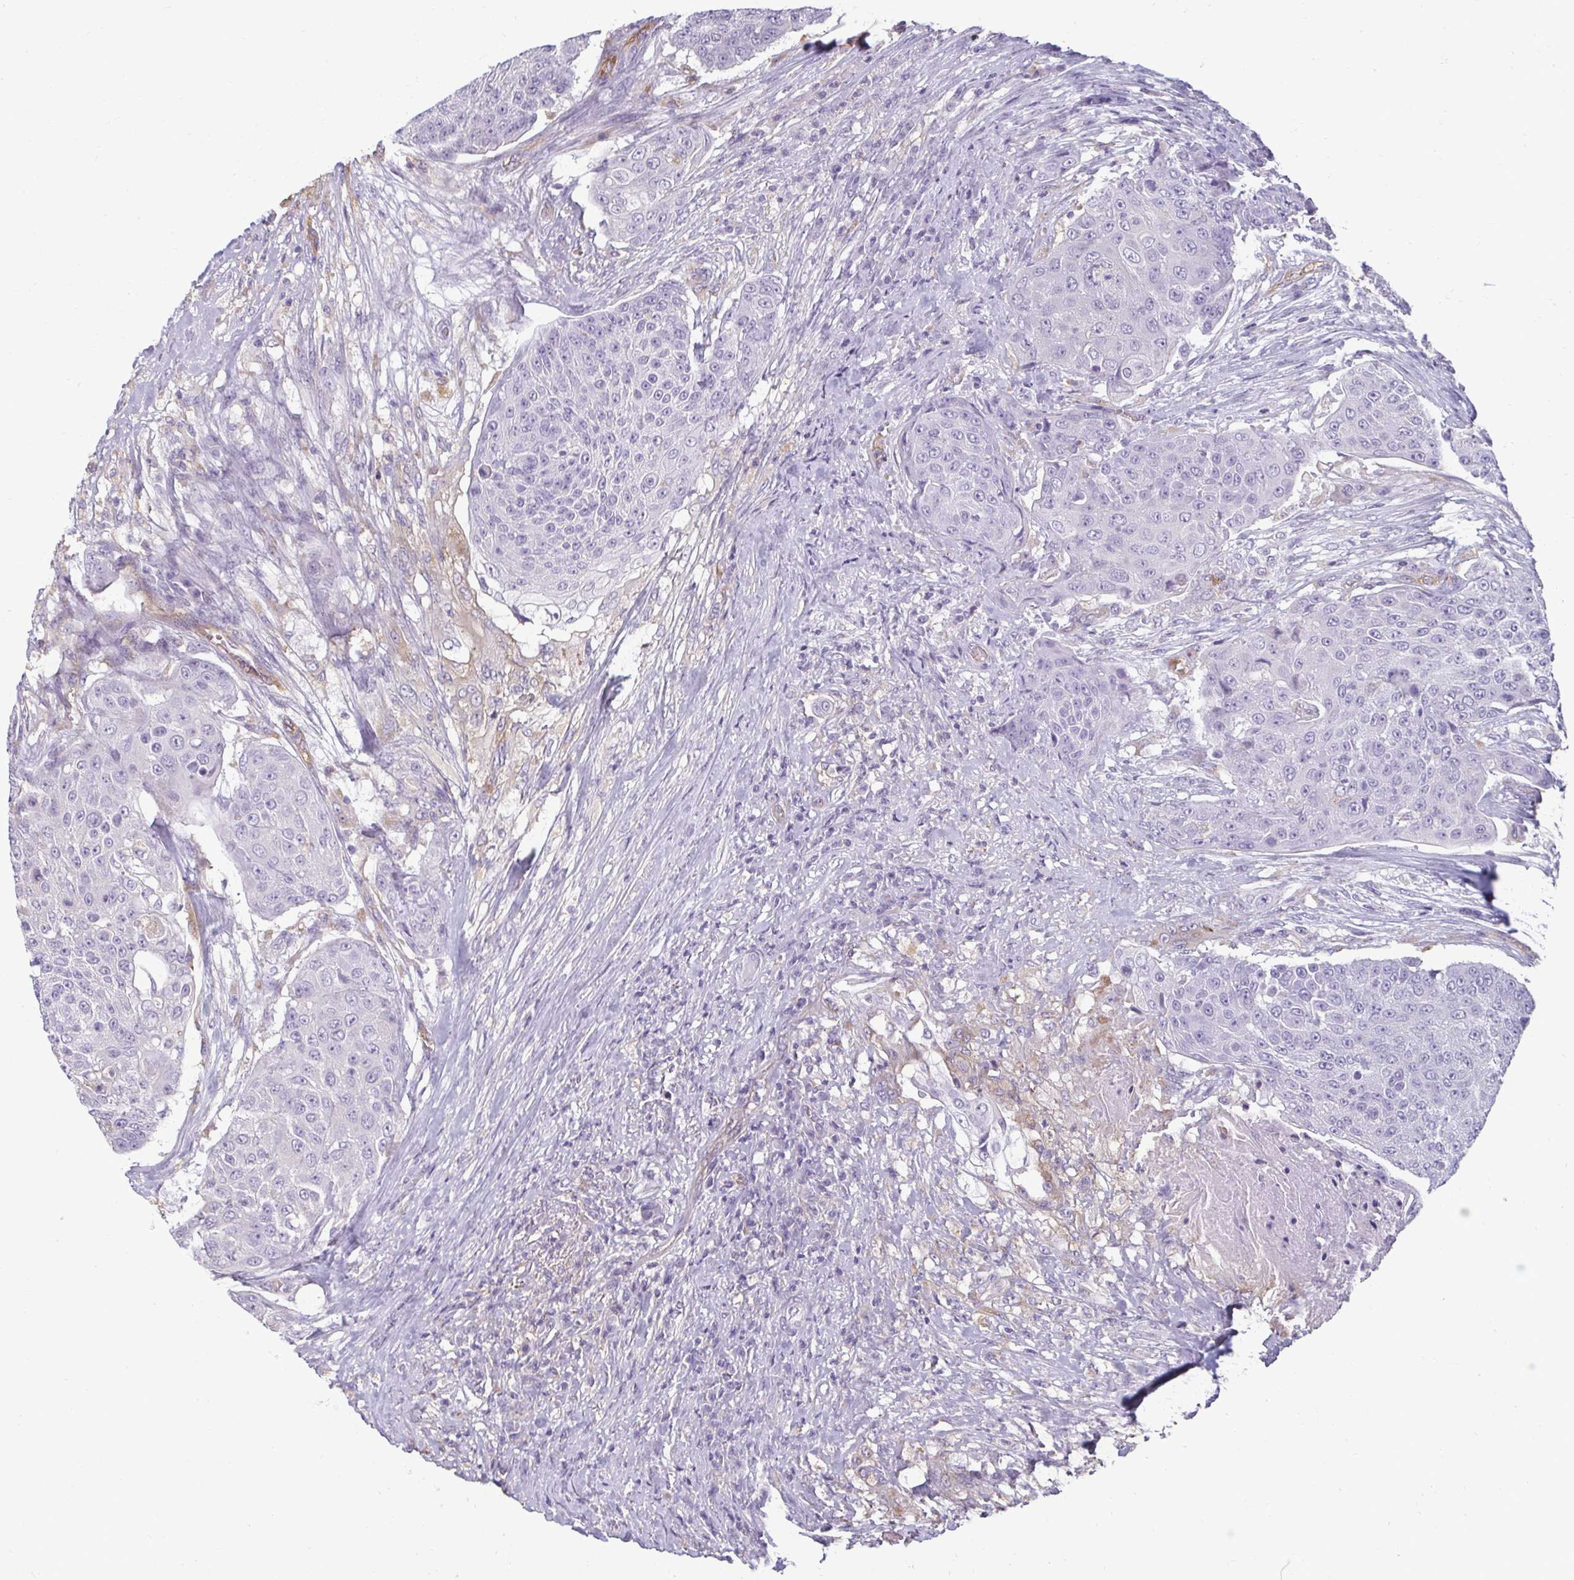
{"staining": {"intensity": "negative", "quantity": "none", "location": "none"}, "tissue": "urothelial cancer", "cell_type": "Tumor cells", "image_type": "cancer", "snomed": [{"axis": "morphology", "description": "Urothelial carcinoma, High grade"}, {"axis": "topography", "description": "Urinary bladder"}], "caption": "This is a micrograph of immunohistochemistry staining of urothelial cancer, which shows no staining in tumor cells. (Brightfield microscopy of DAB IHC at high magnification).", "gene": "PDE2A", "patient": {"sex": "female", "age": 63}}